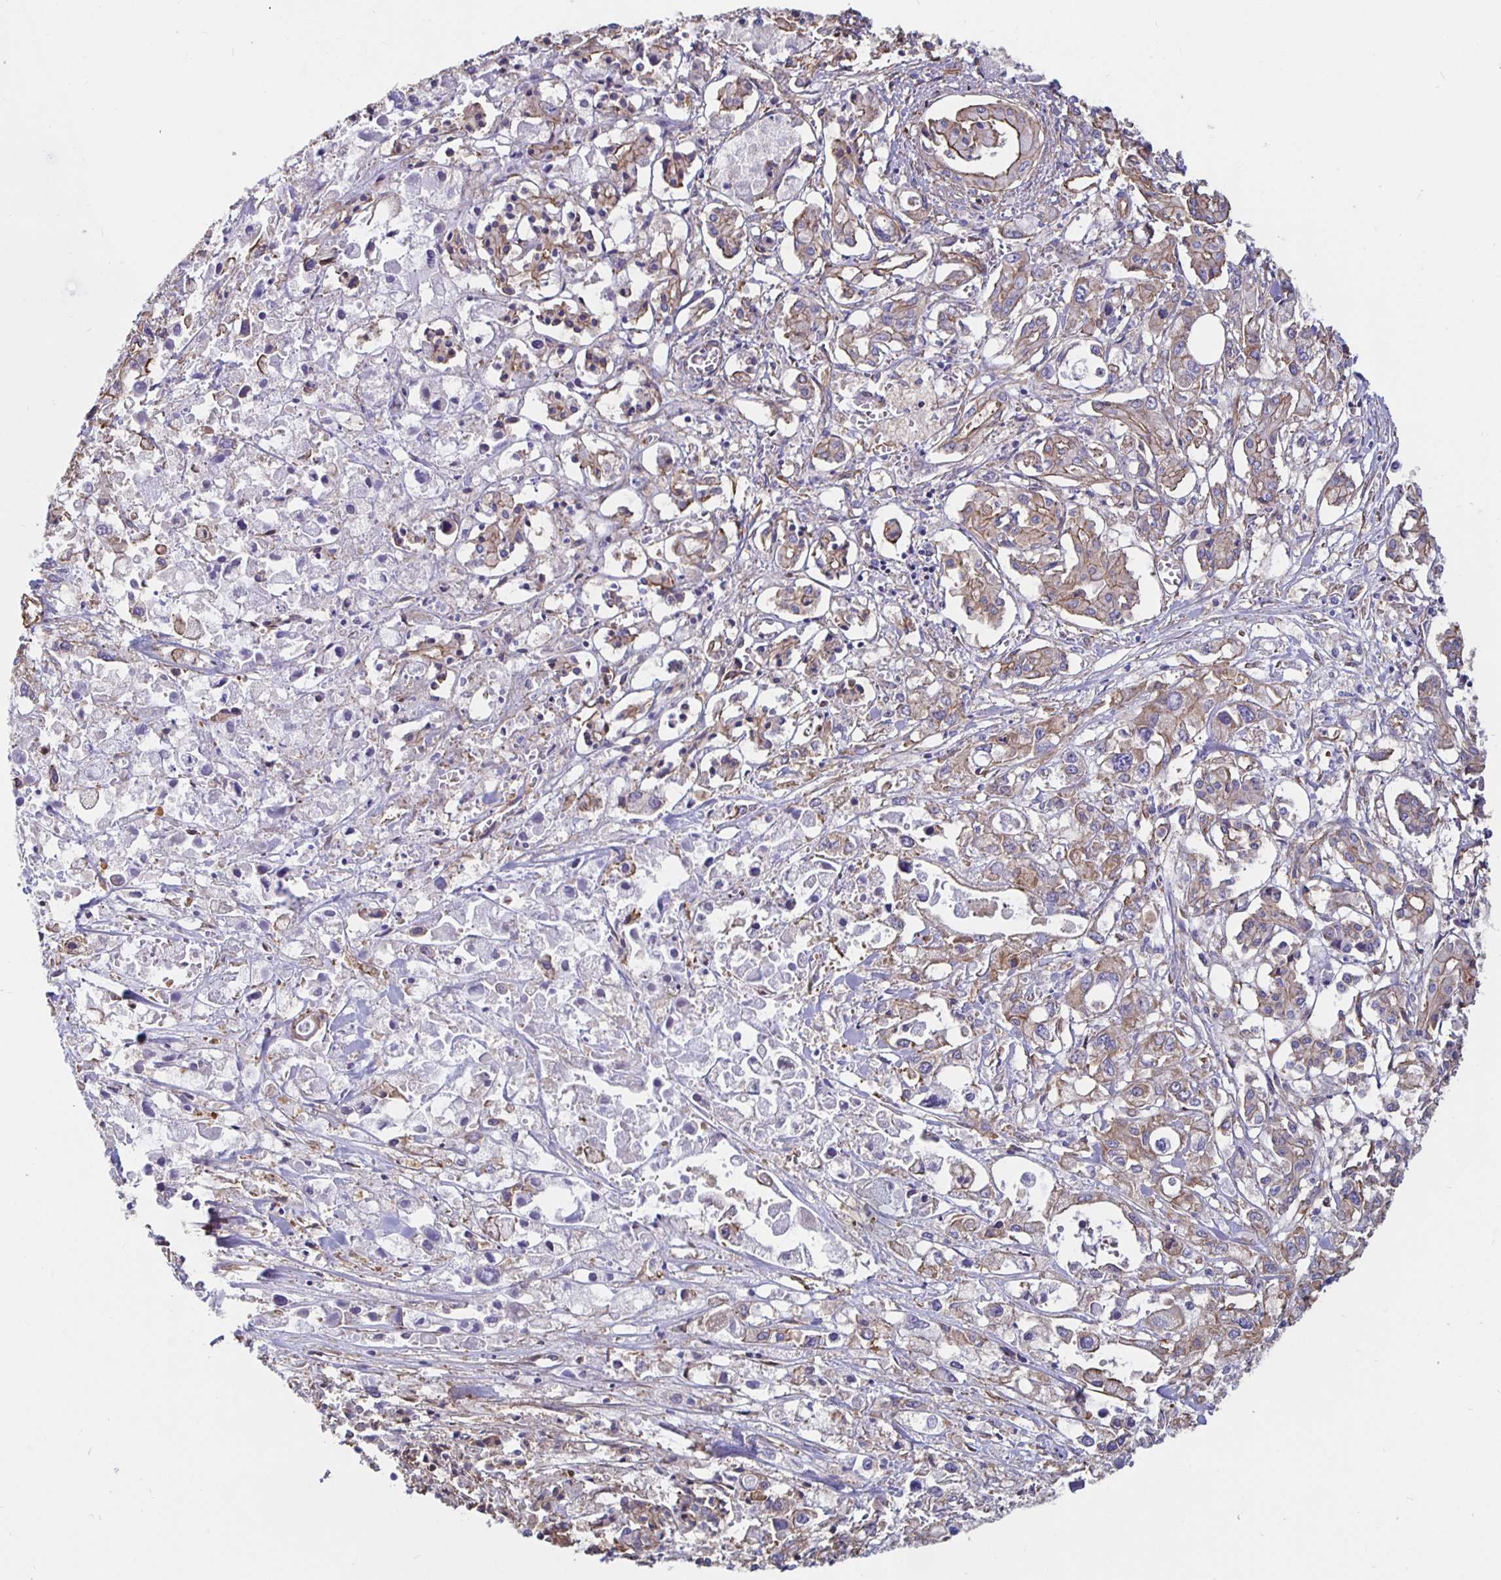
{"staining": {"intensity": "weak", "quantity": "25%-75%", "location": "cytoplasmic/membranous"}, "tissue": "pancreatic cancer", "cell_type": "Tumor cells", "image_type": "cancer", "snomed": [{"axis": "morphology", "description": "Adenocarcinoma, NOS"}, {"axis": "topography", "description": "Pancreas"}], "caption": "IHC of human pancreatic adenocarcinoma demonstrates low levels of weak cytoplasmic/membranous staining in about 25%-75% of tumor cells.", "gene": "ARHGEF39", "patient": {"sex": "male", "age": 71}}